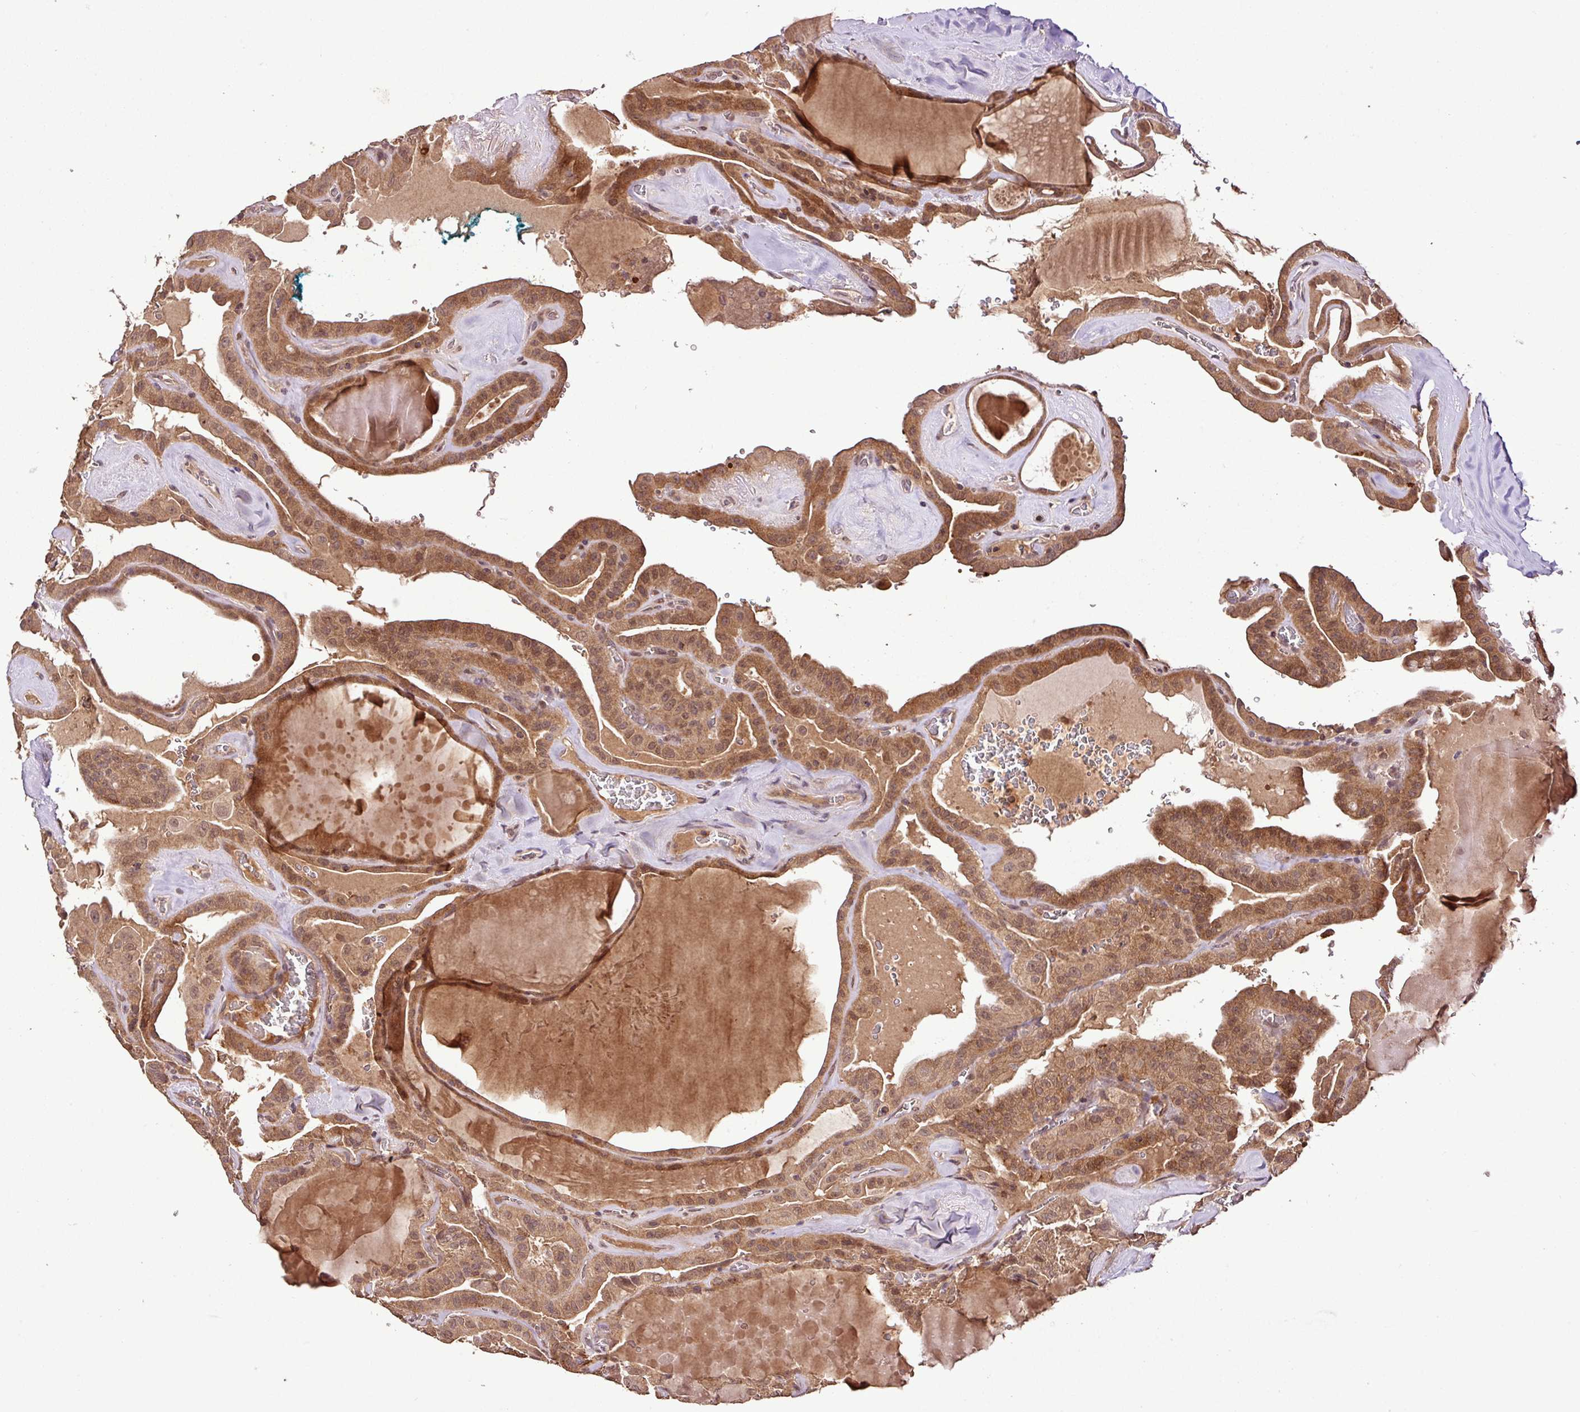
{"staining": {"intensity": "moderate", "quantity": ">75%", "location": "cytoplasmic/membranous,nuclear"}, "tissue": "thyroid cancer", "cell_type": "Tumor cells", "image_type": "cancer", "snomed": [{"axis": "morphology", "description": "Papillary adenocarcinoma, NOS"}, {"axis": "topography", "description": "Thyroid gland"}], "caption": "This is a photomicrograph of immunohistochemistry (IHC) staining of thyroid papillary adenocarcinoma, which shows moderate expression in the cytoplasmic/membranous and nuclear of tumor cells.", "gene": "FAIM", "patient": {"sex": "male", "age": 52}}